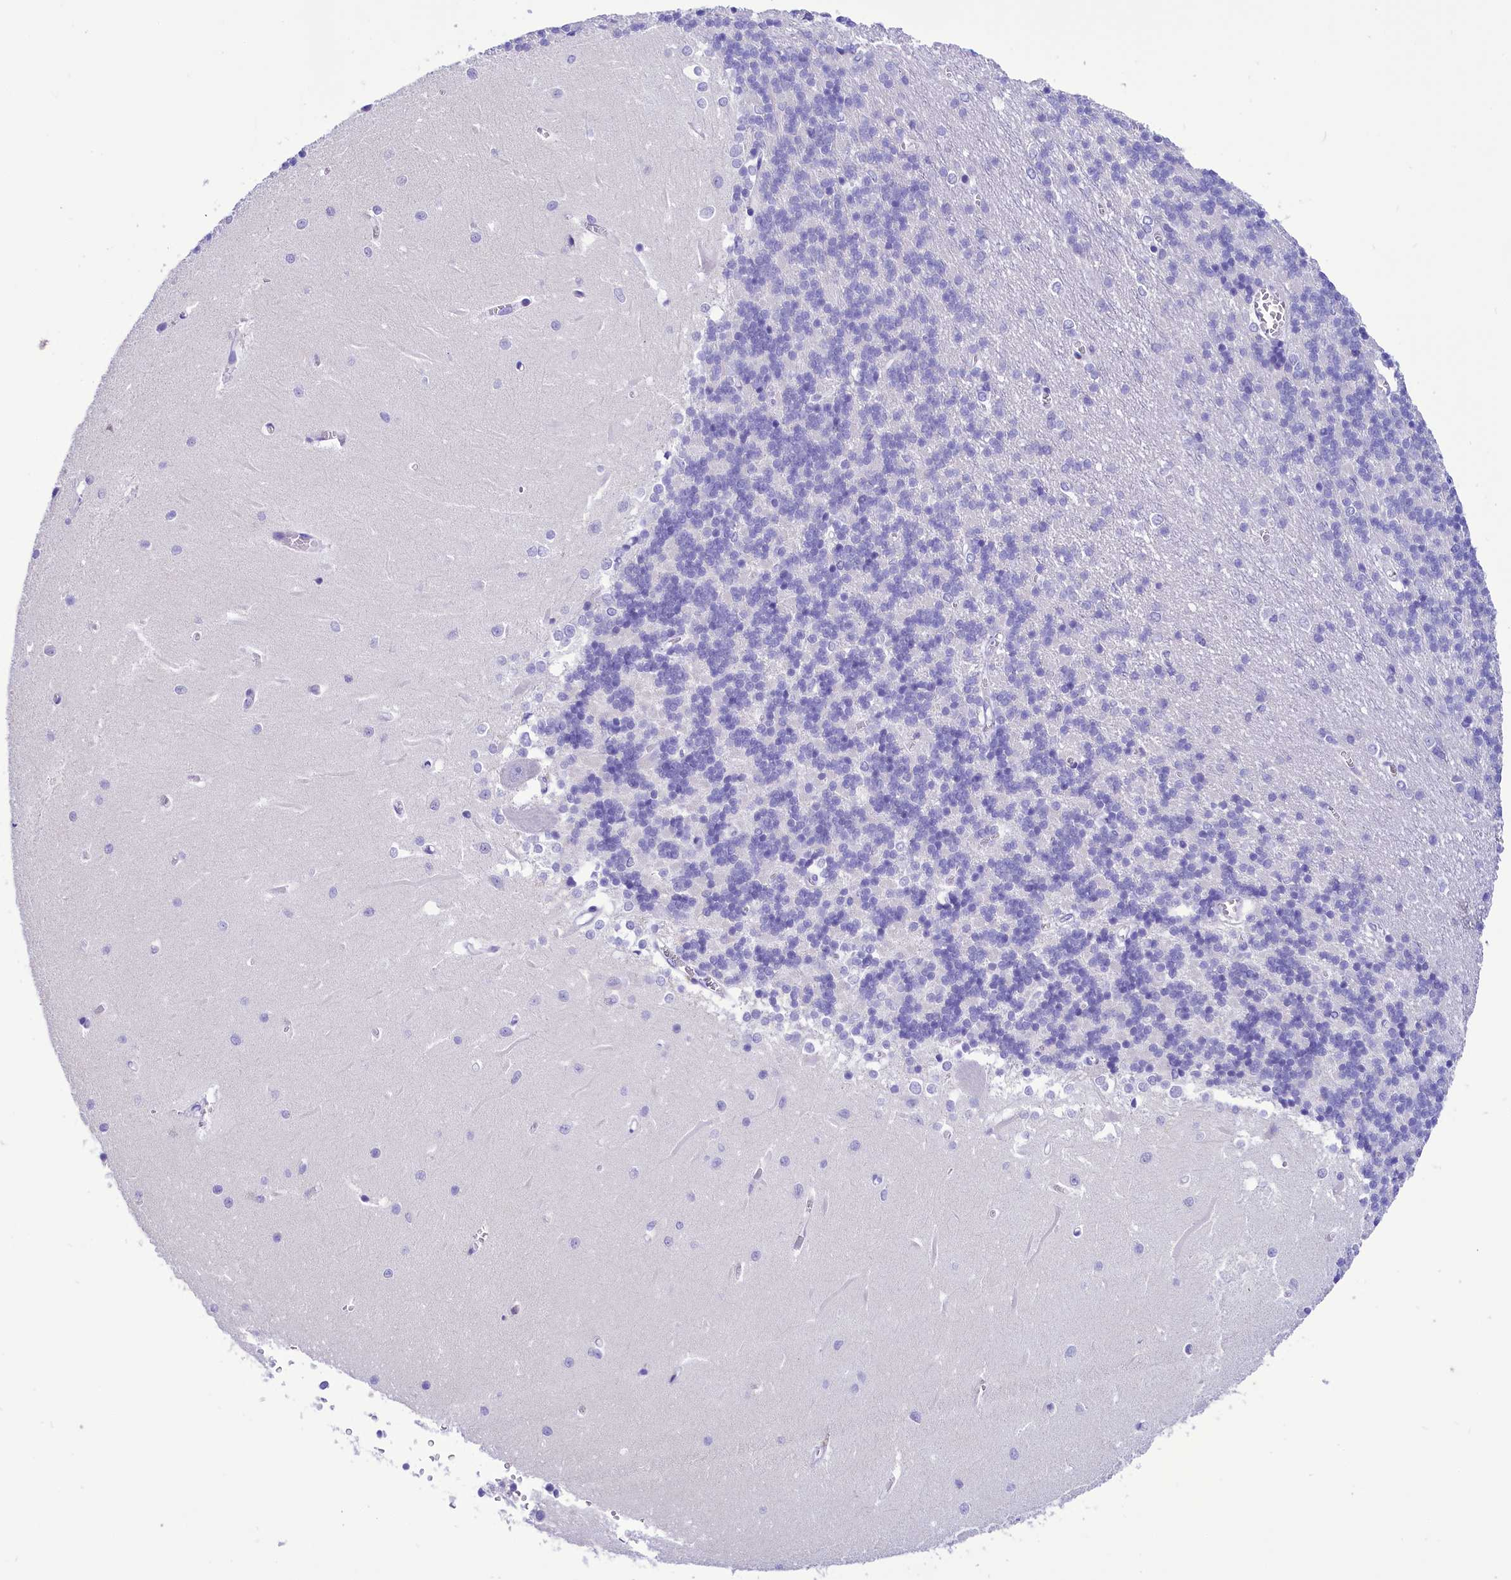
{"staining": {"intensity": "negative", "quantity": "none", "location": "none"}, "tissue": "cerebellum", "cell_type": "Cells in granular layer", "image_type": "normal", "snomed": [{"axis": "morphology", "description": "Normal tissue, NOS"}, {"axis": "topography", "description": "Cerebellum"}], "caption": "Protein analysis of normal cerebellum shows no significant expression in cells in granular layer. (DAB IHC visualized using brightfield microscopy, high magnification).", "gene": "TTC36", "patient": {"sex": "male", "age": 37}}